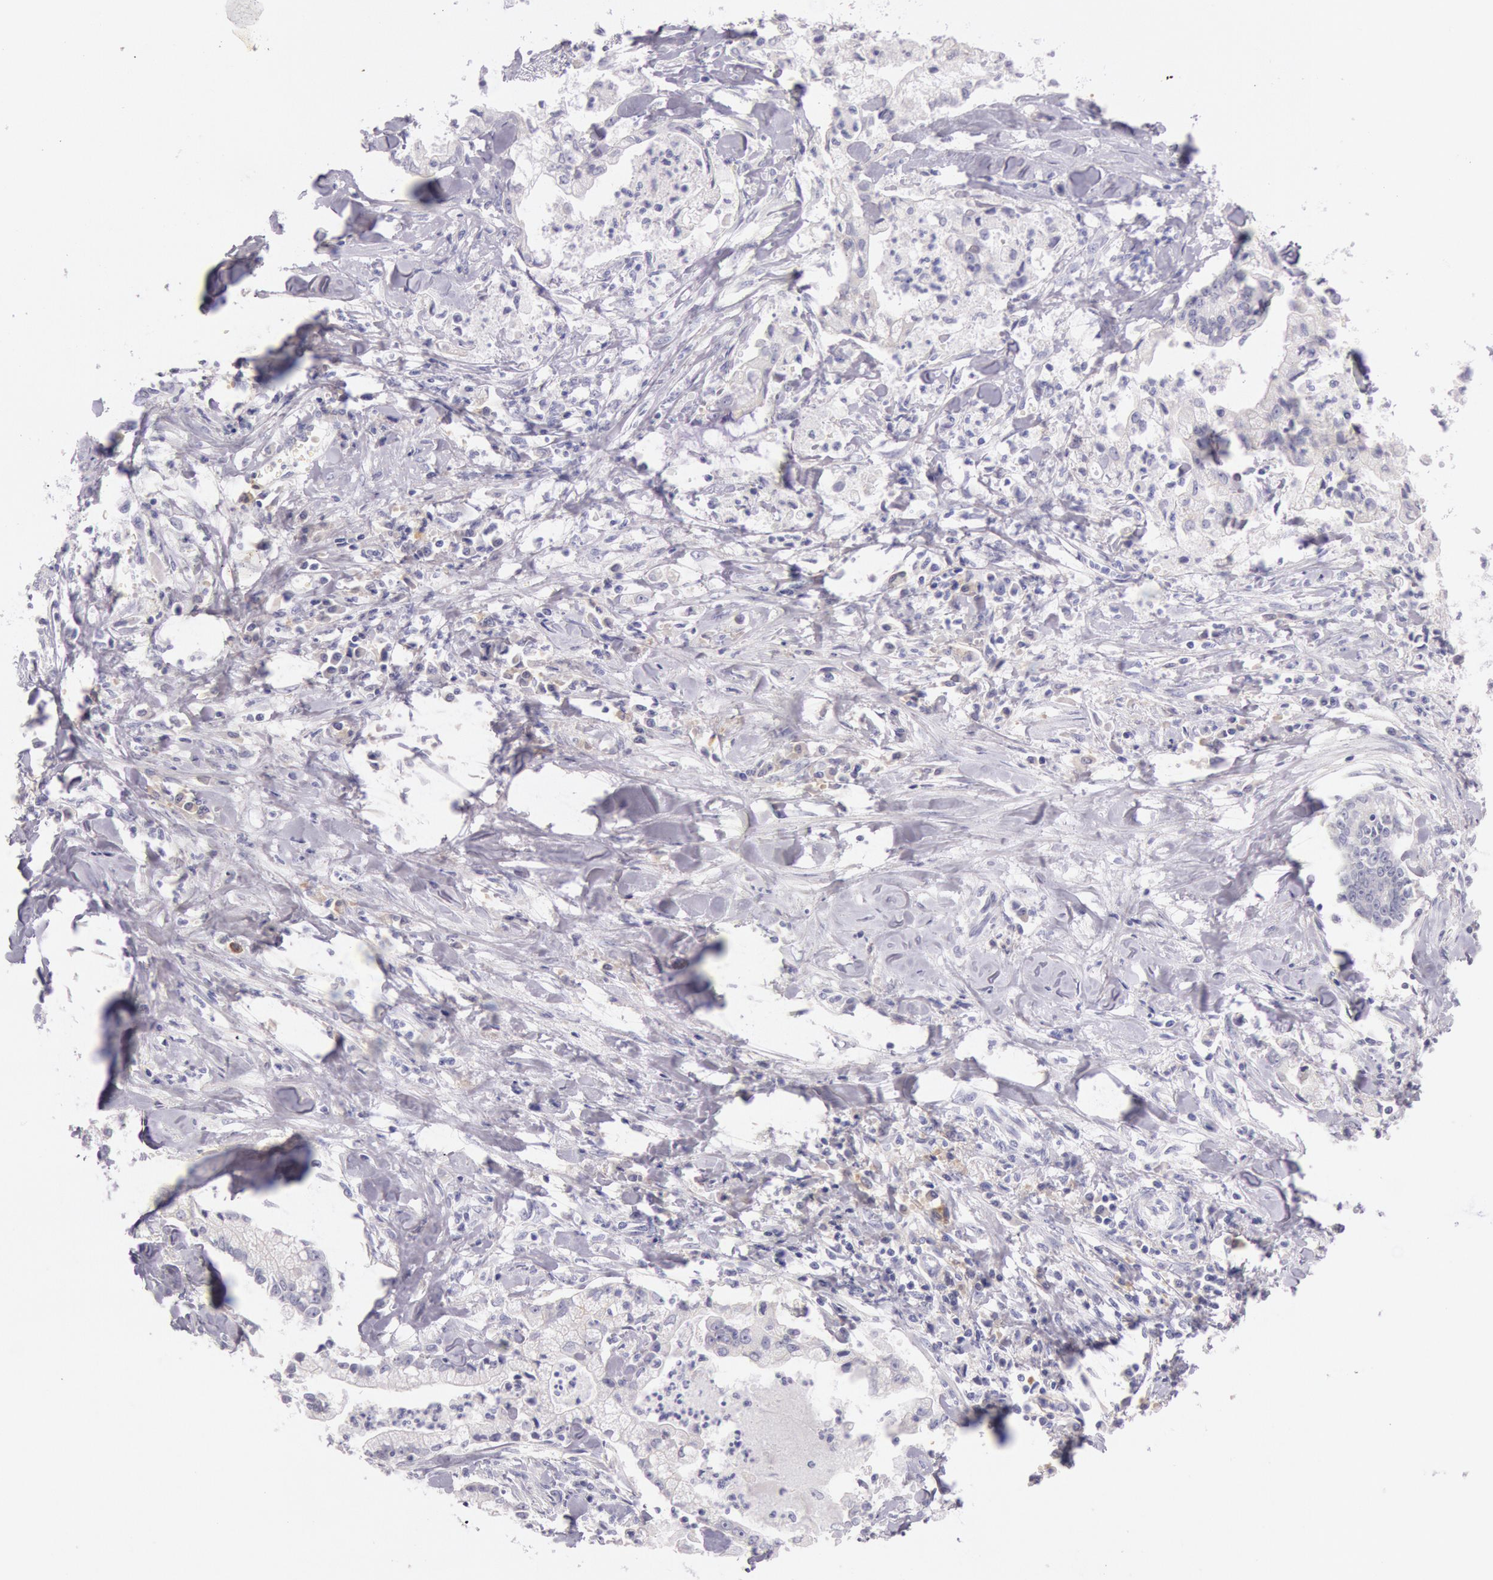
{"staining": {"intensity": "negative", "quantity": "none", "location": "none"}, "tissue": "liver cancer", "cell_type": "Tumor cells", "image_type": "cancer", "snomed": [{"axis": "morphology", "description": "Cholangiocarcinoma"}, {"axis": "topography", "description": "Liver"}], "caption": "High magnification brightfield microscopy of liver cholangiocarcinoma stained with DAB (3,3'-diaminobenzidine) (brown) and counterstained with hematoxylin (blue): tumor cells show no significant staining.", "gene": "EGFR", "patient": {"sex": "male", "age": 57}}